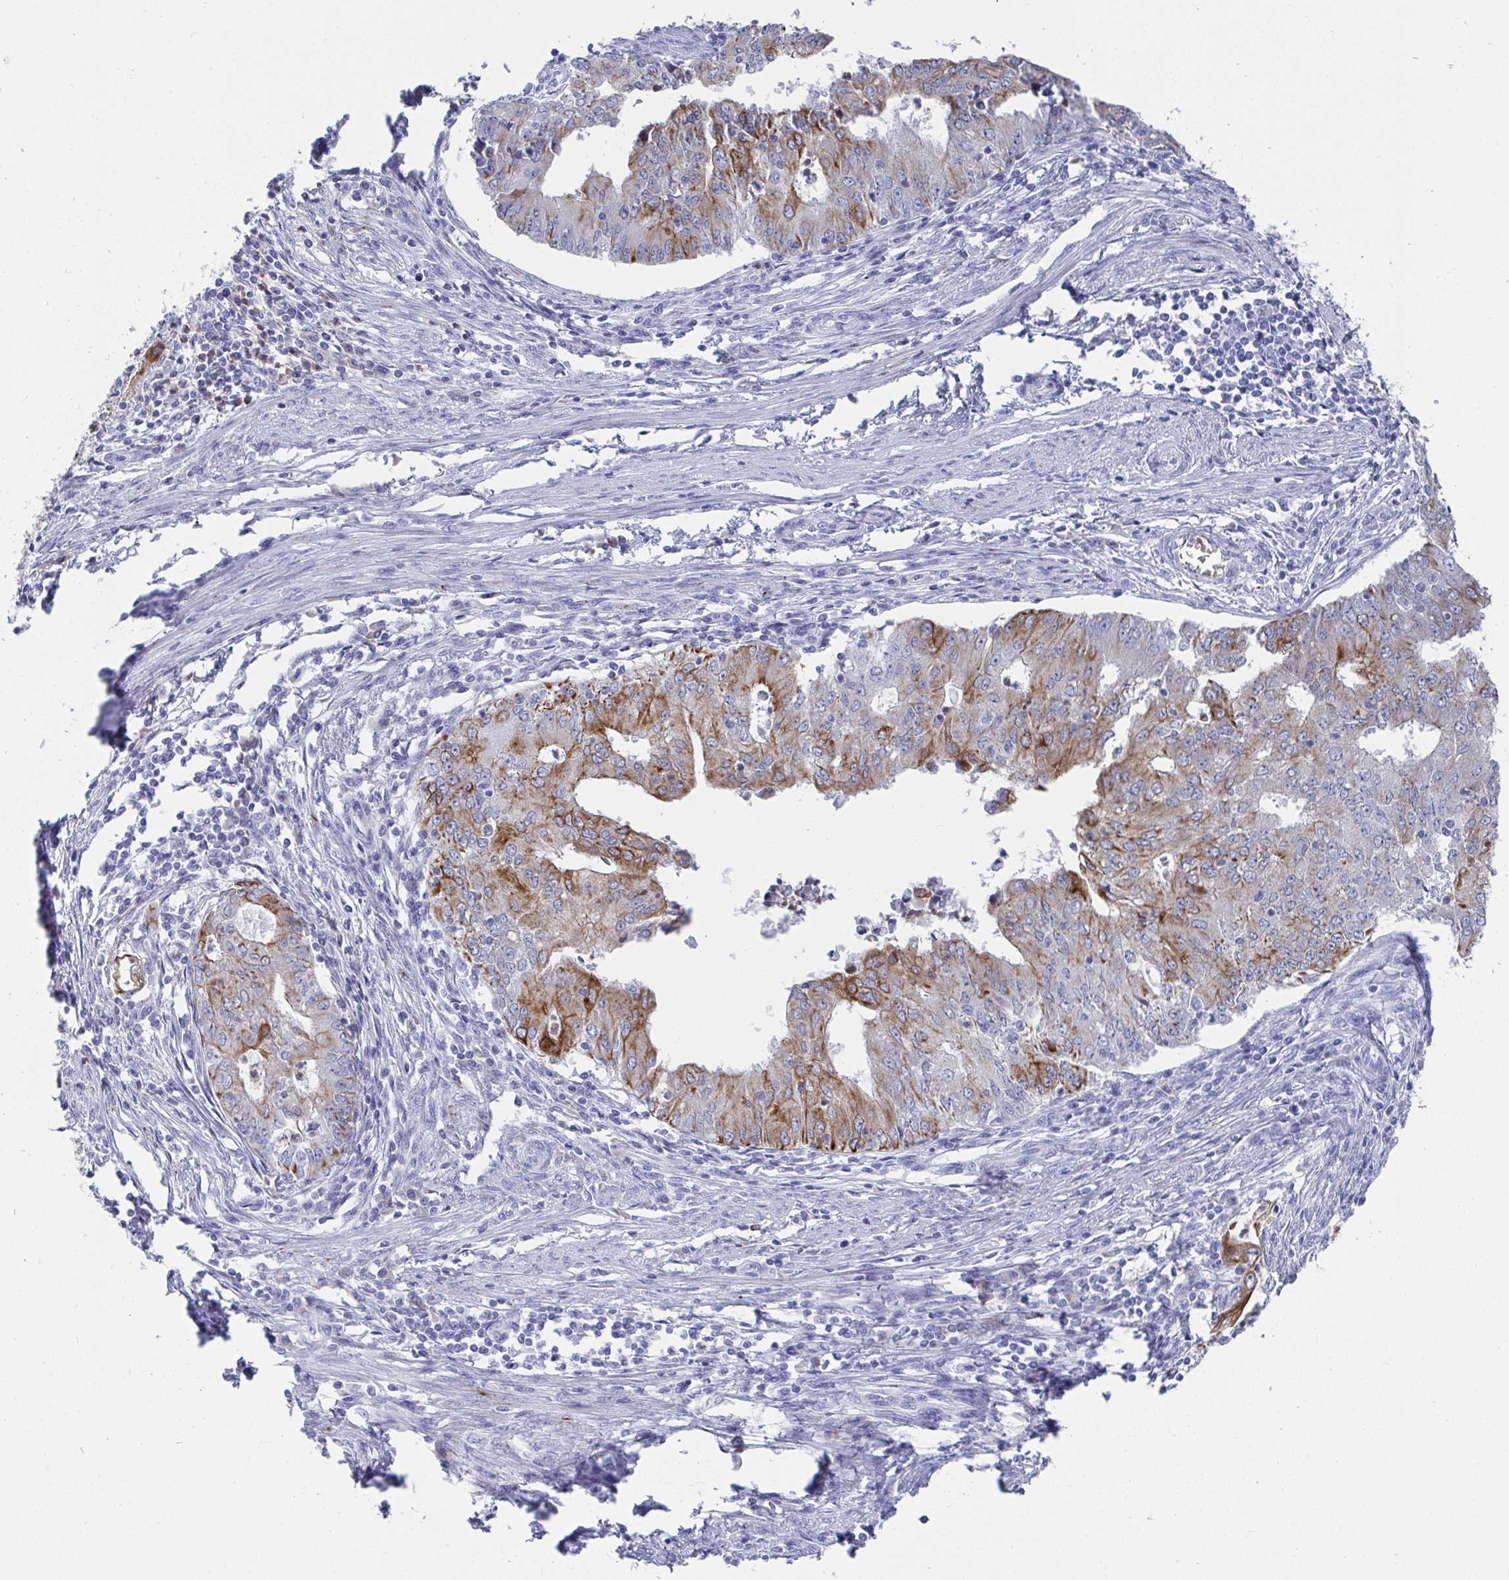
{"staining": {"intensity": "moderate", "quantity": "25%-75%", "location": "cytoplasmic/membranous"}, "tissue": "endometrial cancer", "cell_type": "Tumor cells", "image_type": "cancer", "snomed": [{"axis": "morphology", "description": "Adenocarcinoma, NOS"}, {"axis": "topography", "description": "Endometrium"}], "caption": "Moderate cytoplasmic/membranous expression for a protein is appreciated in approximately 25%-75% of tumor cells of endometrial adenocarcinoma using immunohistochemistry (IHC).", "gene": "CLDN8", "patient": {"sex": "female", "age": 50}}